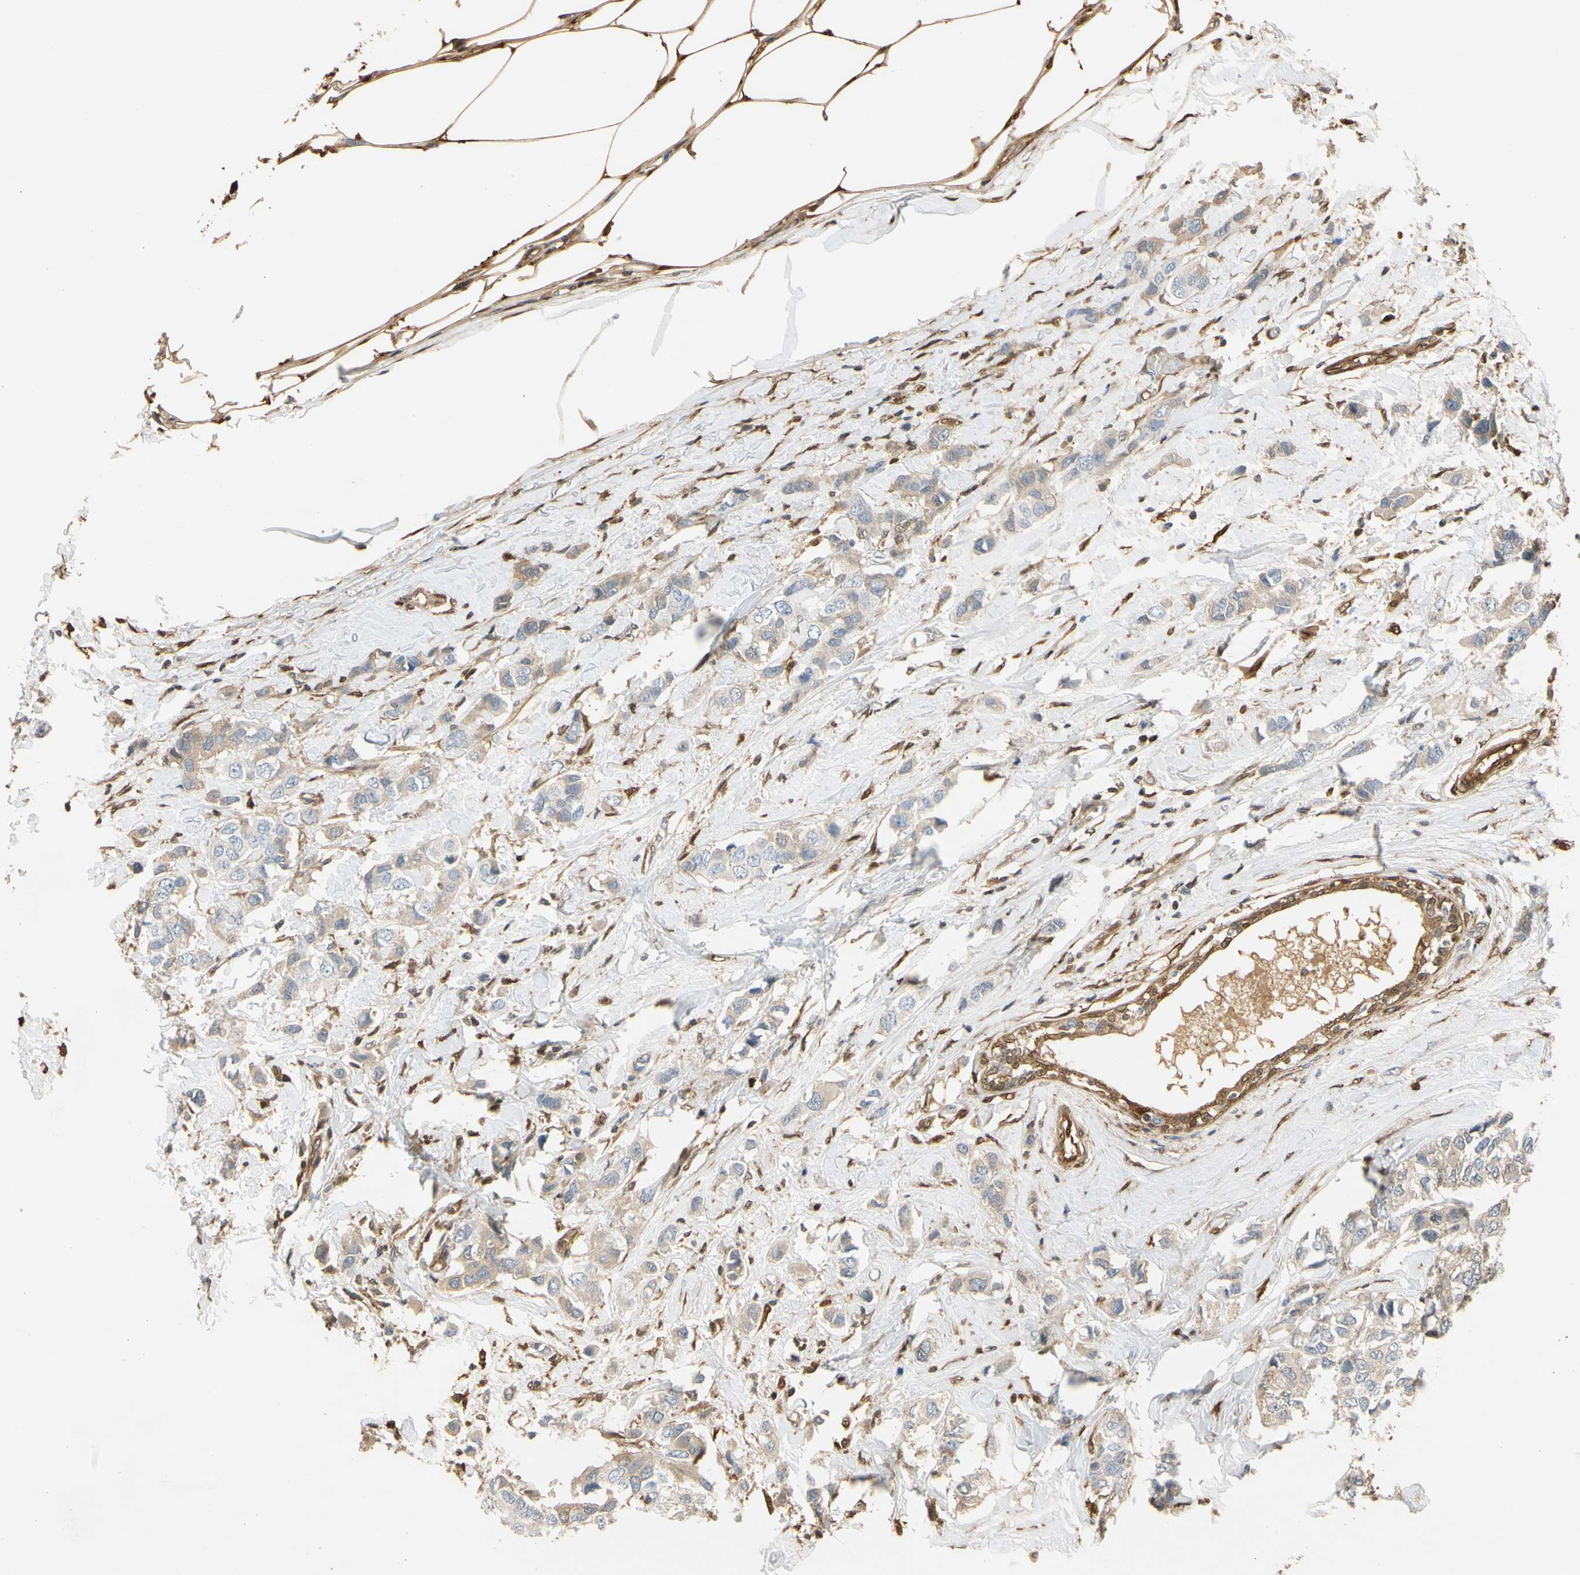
{"staining": {"intensity": "weak", "quantity": ">75%", "location": "cytoplasmic/membranous"}, "tissue": "breast cancer", "cell_type": "Tumor cells", "image_type": "cancer", "snomed": [{"axis": "morphology", "description": "Duct carcinoma"}, {"axis": "topography", "description": "Breast"}], "caption": "Breast cancer was stained to show a protein in brown. There is low levels of weak cytoplasmic/membranous positivity in approximately >75% of tumor cells. (DAB IHC with brightfield microscopy, high magnification).", "gene": "S100A6", "patient": {"sex": "female", "age": 50}}